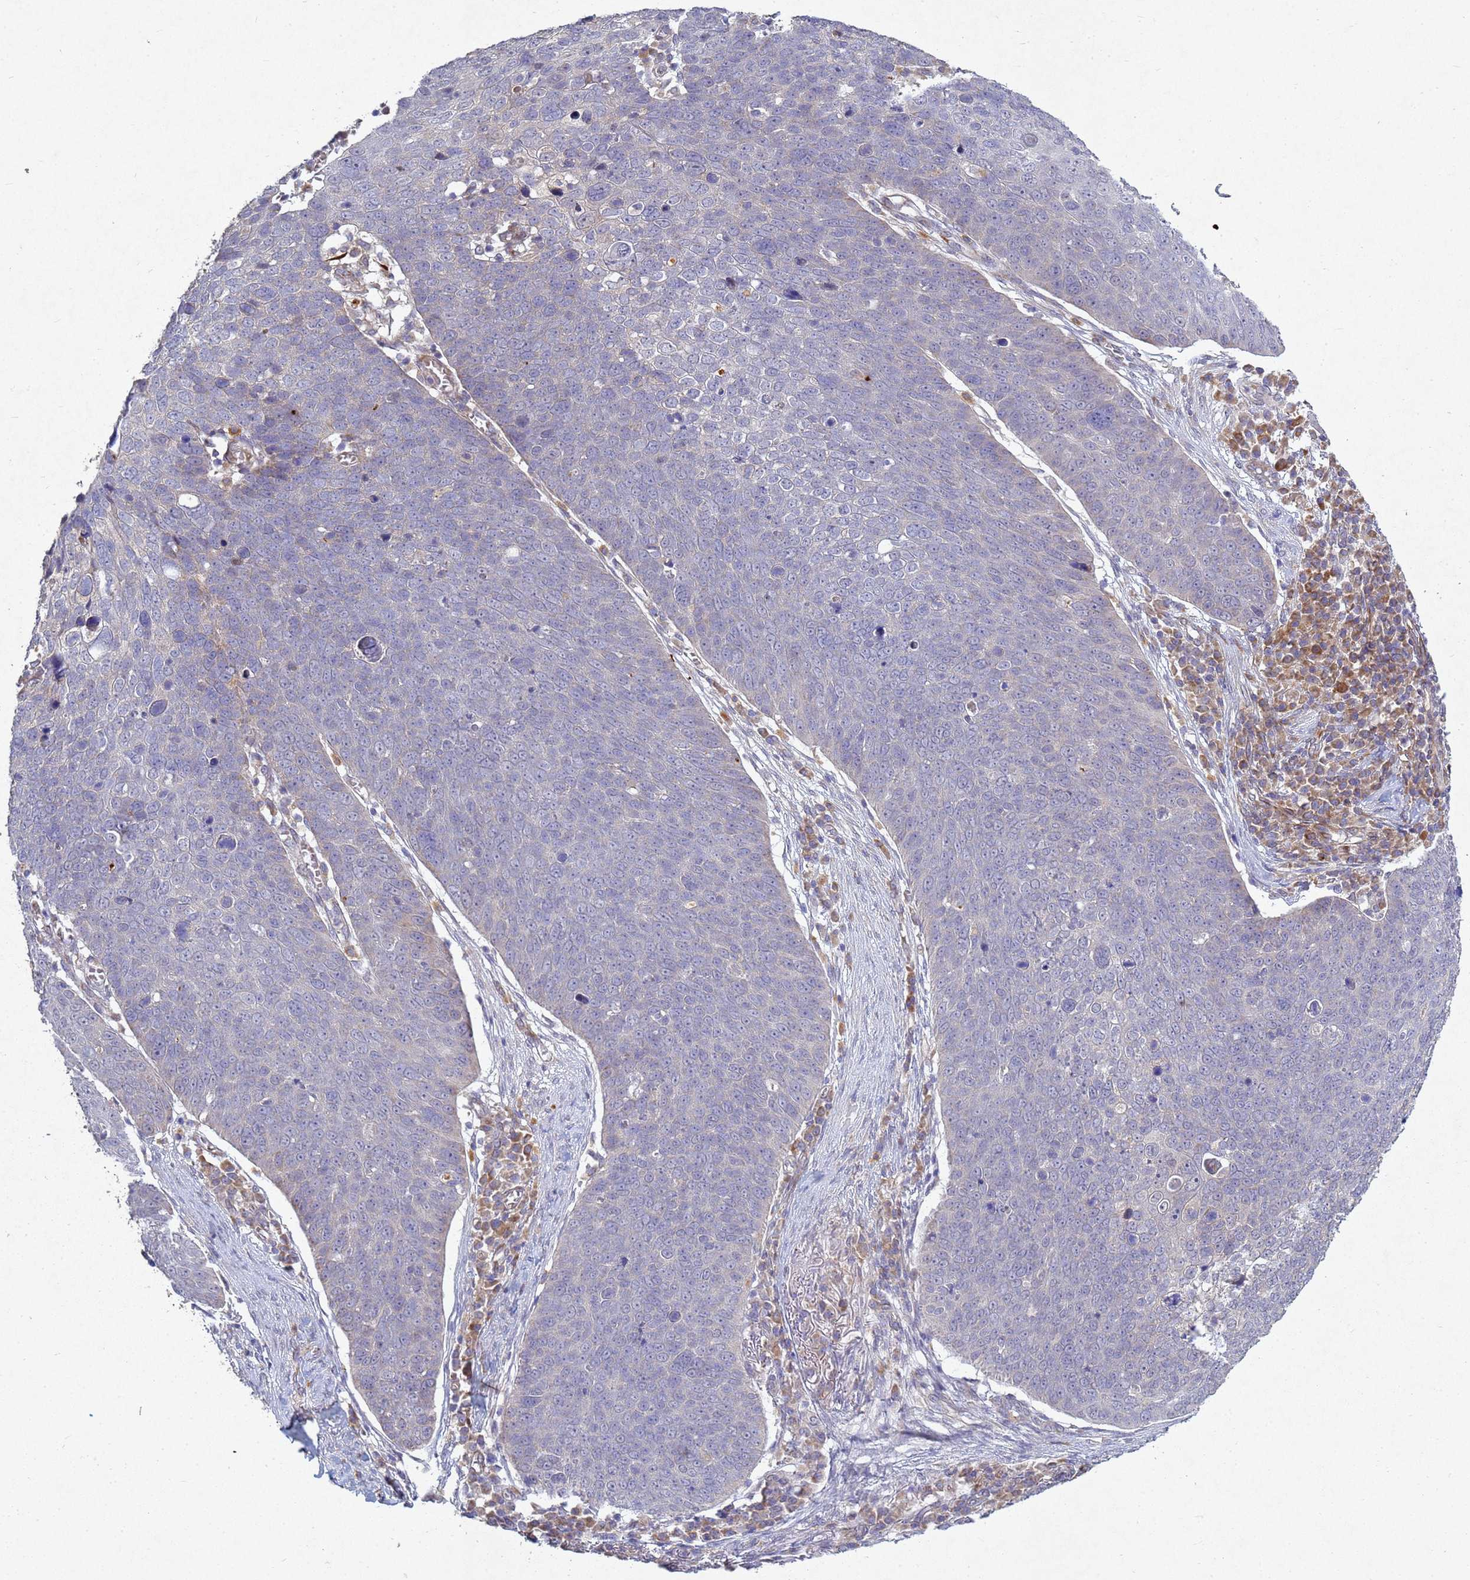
{"staining": {"intensity": "weak", "quantity": "<25%", "location": "cytoplasmic/membranous"}, "tissue": "skin cancer", "cell_type": "Tumor cells", "image_type": "cancer", "snomed": [{"axis": "morphology", "description": "Squamous cell carcinoma, NOS"}, {"axis": "topography", "description": "Skin"}], "caption": "High magnification brightfield microscopy of squamous cell carcinoma (skin) stained with DAB (brown) and counterstained with hematoxylin (blue): tumor cells show no significant staining.", "gene": "TNPO2", "patient": {"sex": "male", "age": 71}}